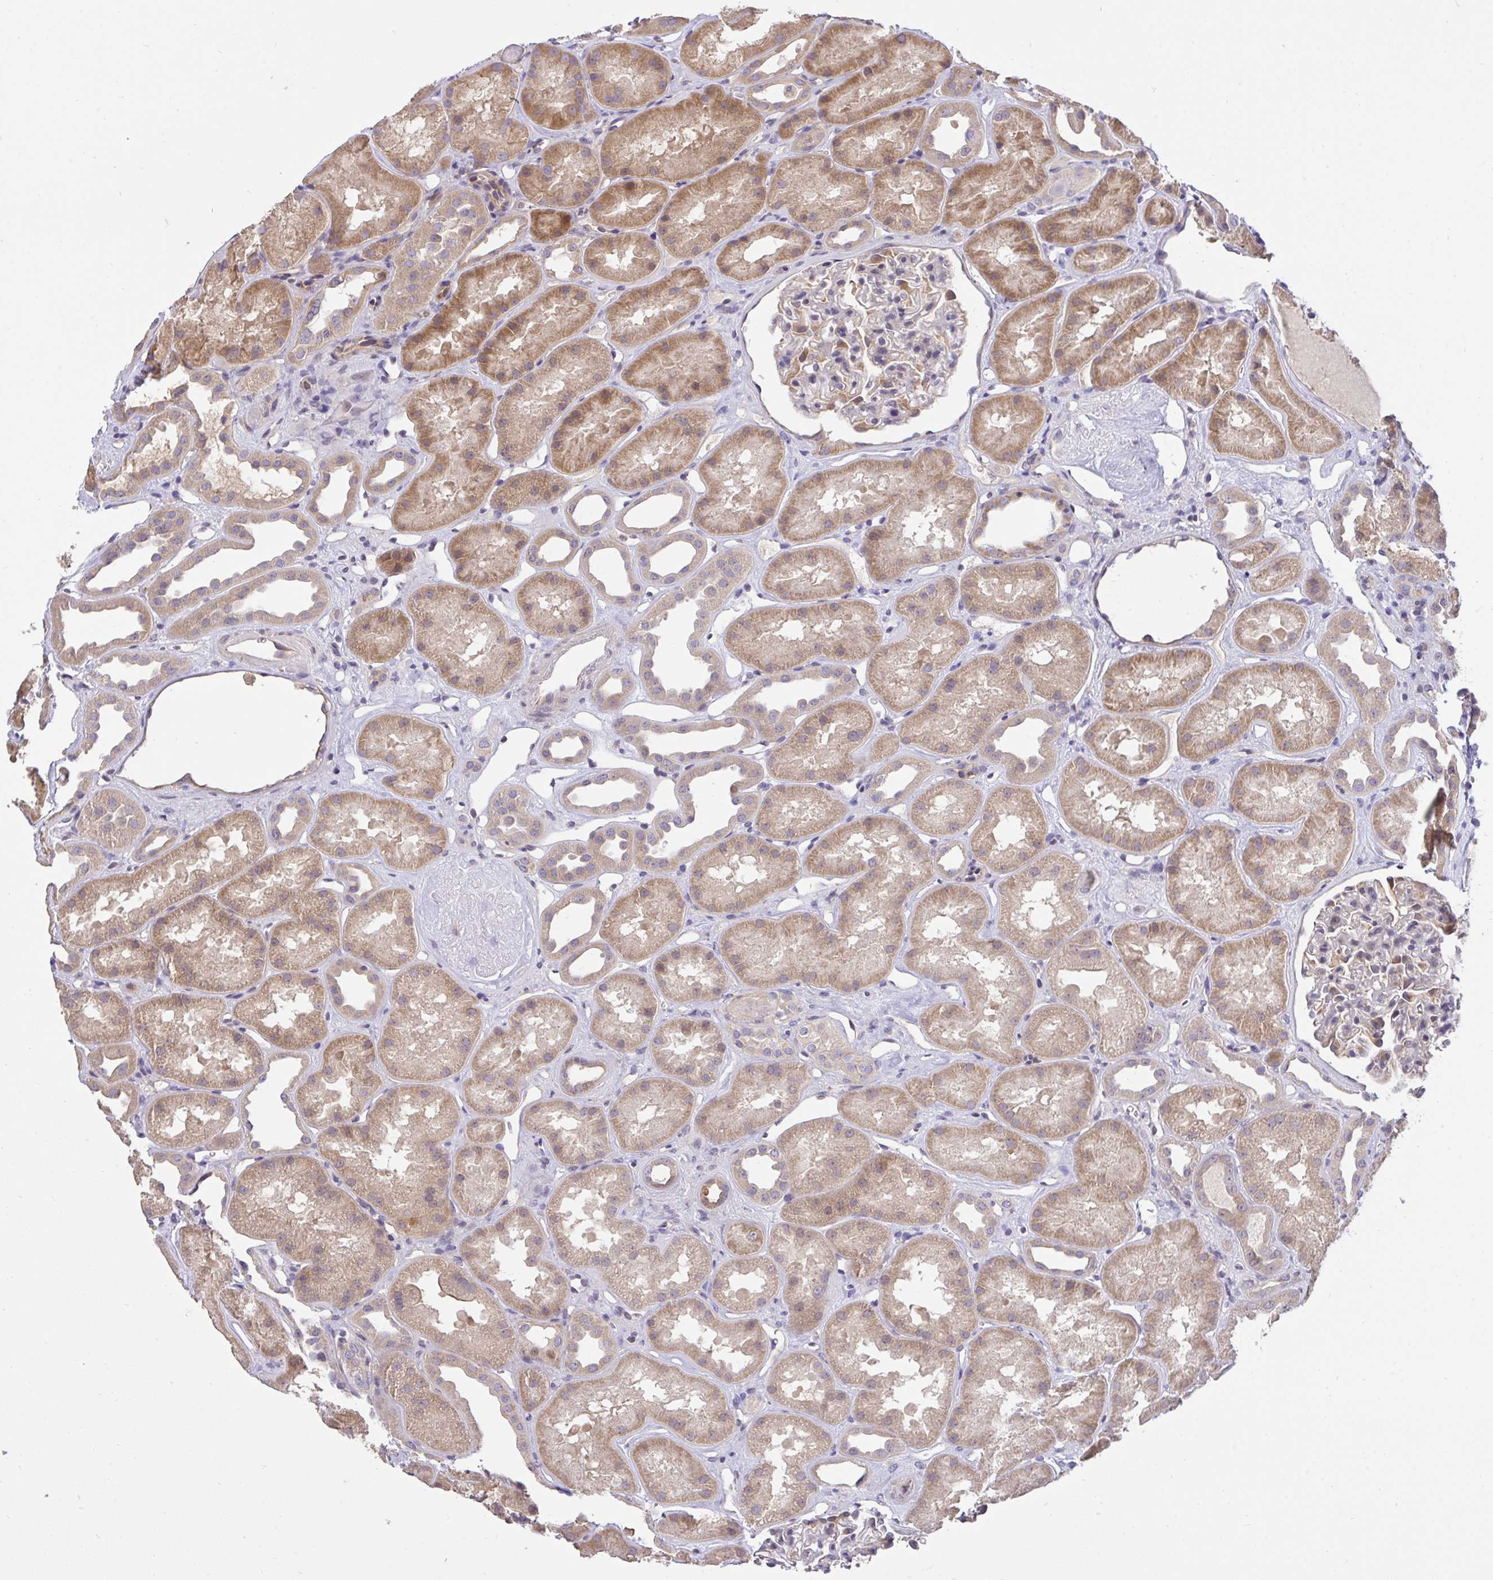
{"staining": {"intensity": "moderate", "quantity": "<25%", "location": "cytoplasmic/membranous"}, "tissue": "kidney", "cell_type": "Cells in glomeruli", "image_type": "normal", "snomed": [{"axis": "morphology", "description": "Normal tissue, NOS"}, {"axis": "topography", "description": "Kidney"}], "caption": "Immunohistochemical staining of unremarkable kidney displays <25% levels of moderate cytoplasmic/membranous protein positivity in approximately <25% of cells in glomeruli. (DAB IHC with brightfield microscopy, high magnification).", "gene": "C19orf54", "patient": {"sex": "male", "age": 61}}